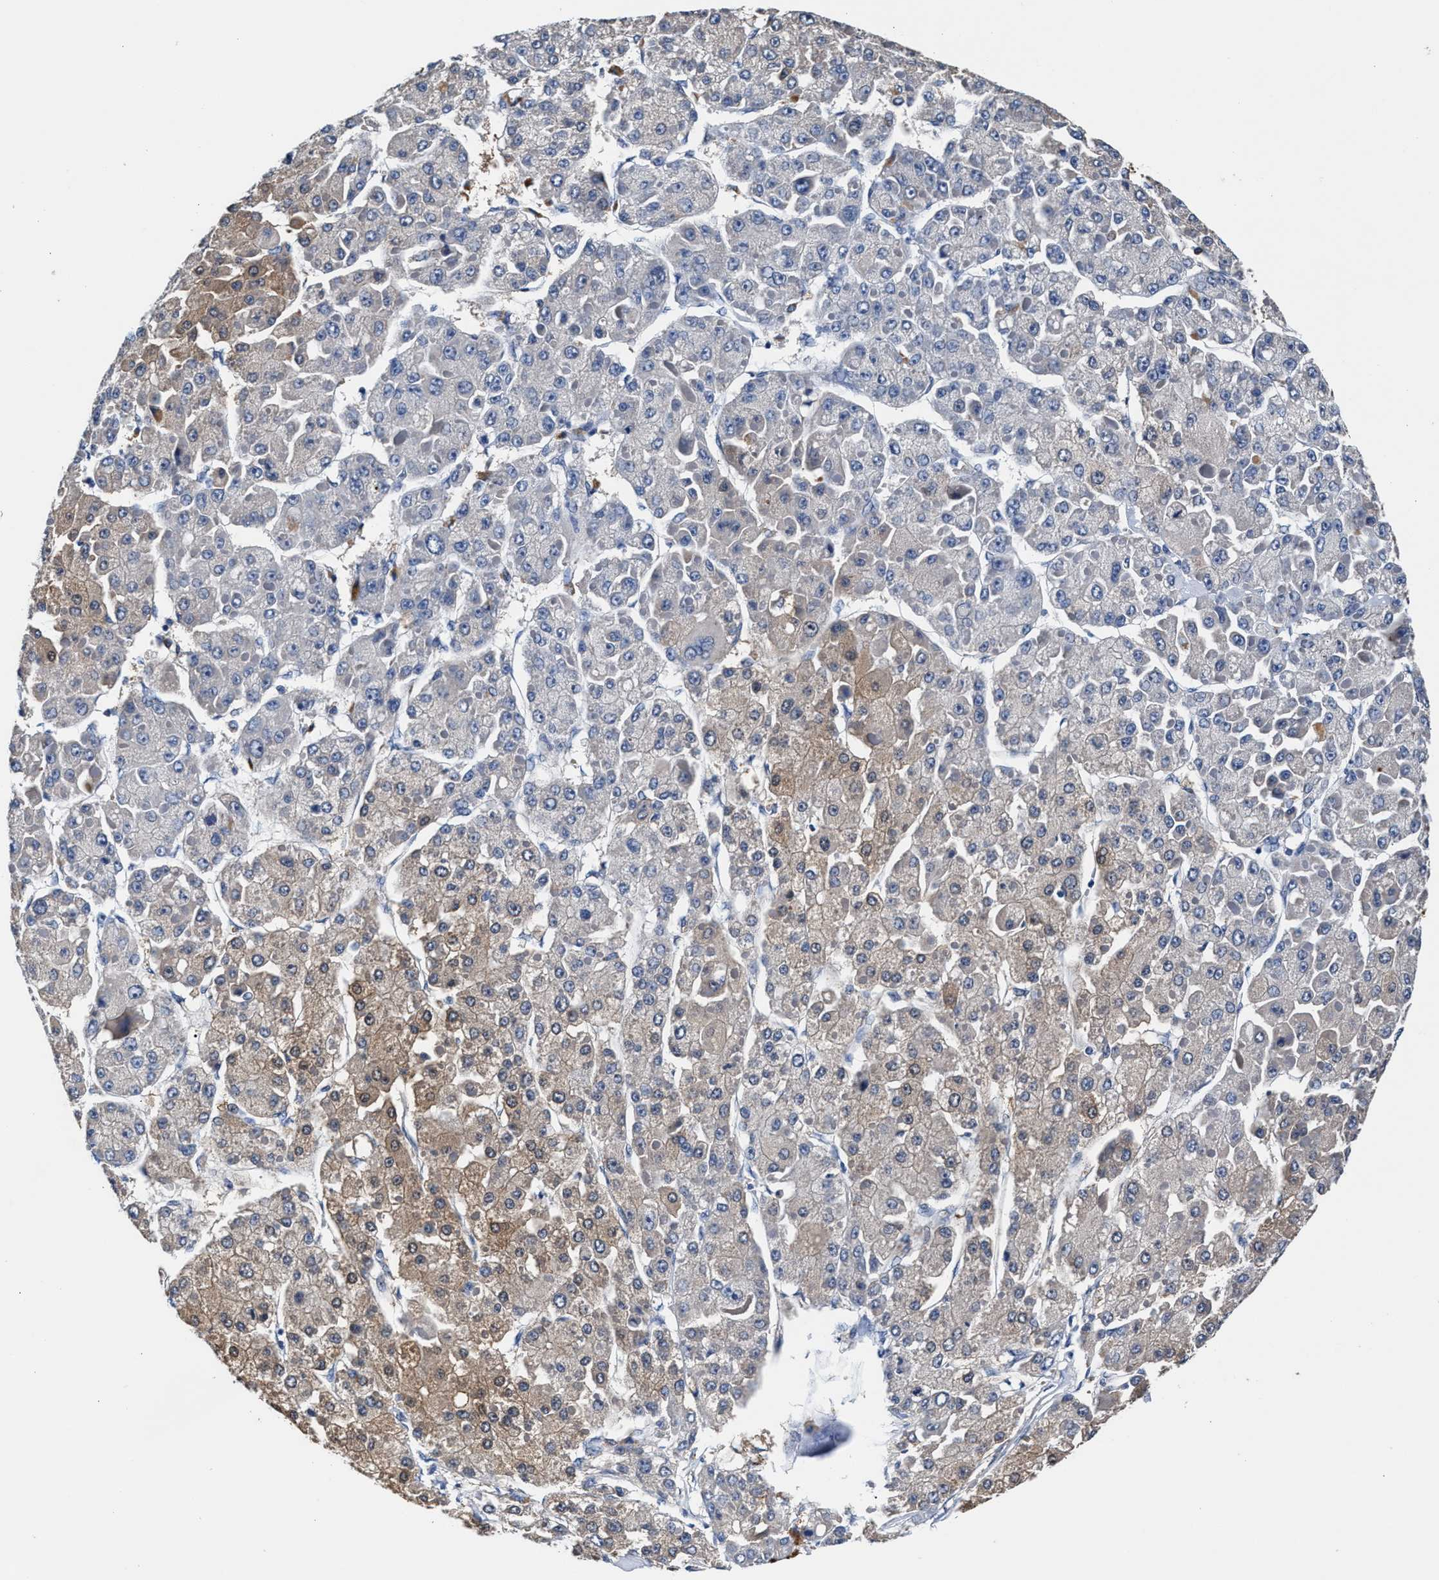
{"staining": {"intensity": "moderate", "quantity": "<25%", "location": "cytoplasmic/membranous"}, "tissue": "liver cancer", "cell_type": "Tumor cells", "image_type": "cancer", "snomed": [{"axis": "morphology", "description": "Carcinoma, Hepatocellular, NOS"}, {"axis": "topography", "description": "Liver"}], "caption": "Moderate cytoplasmic/membranous expression is present in about <25% of tumor cells in liver cancer.", "gene": "GSTM1", "patient": {"sex": "female", "age": 73}}